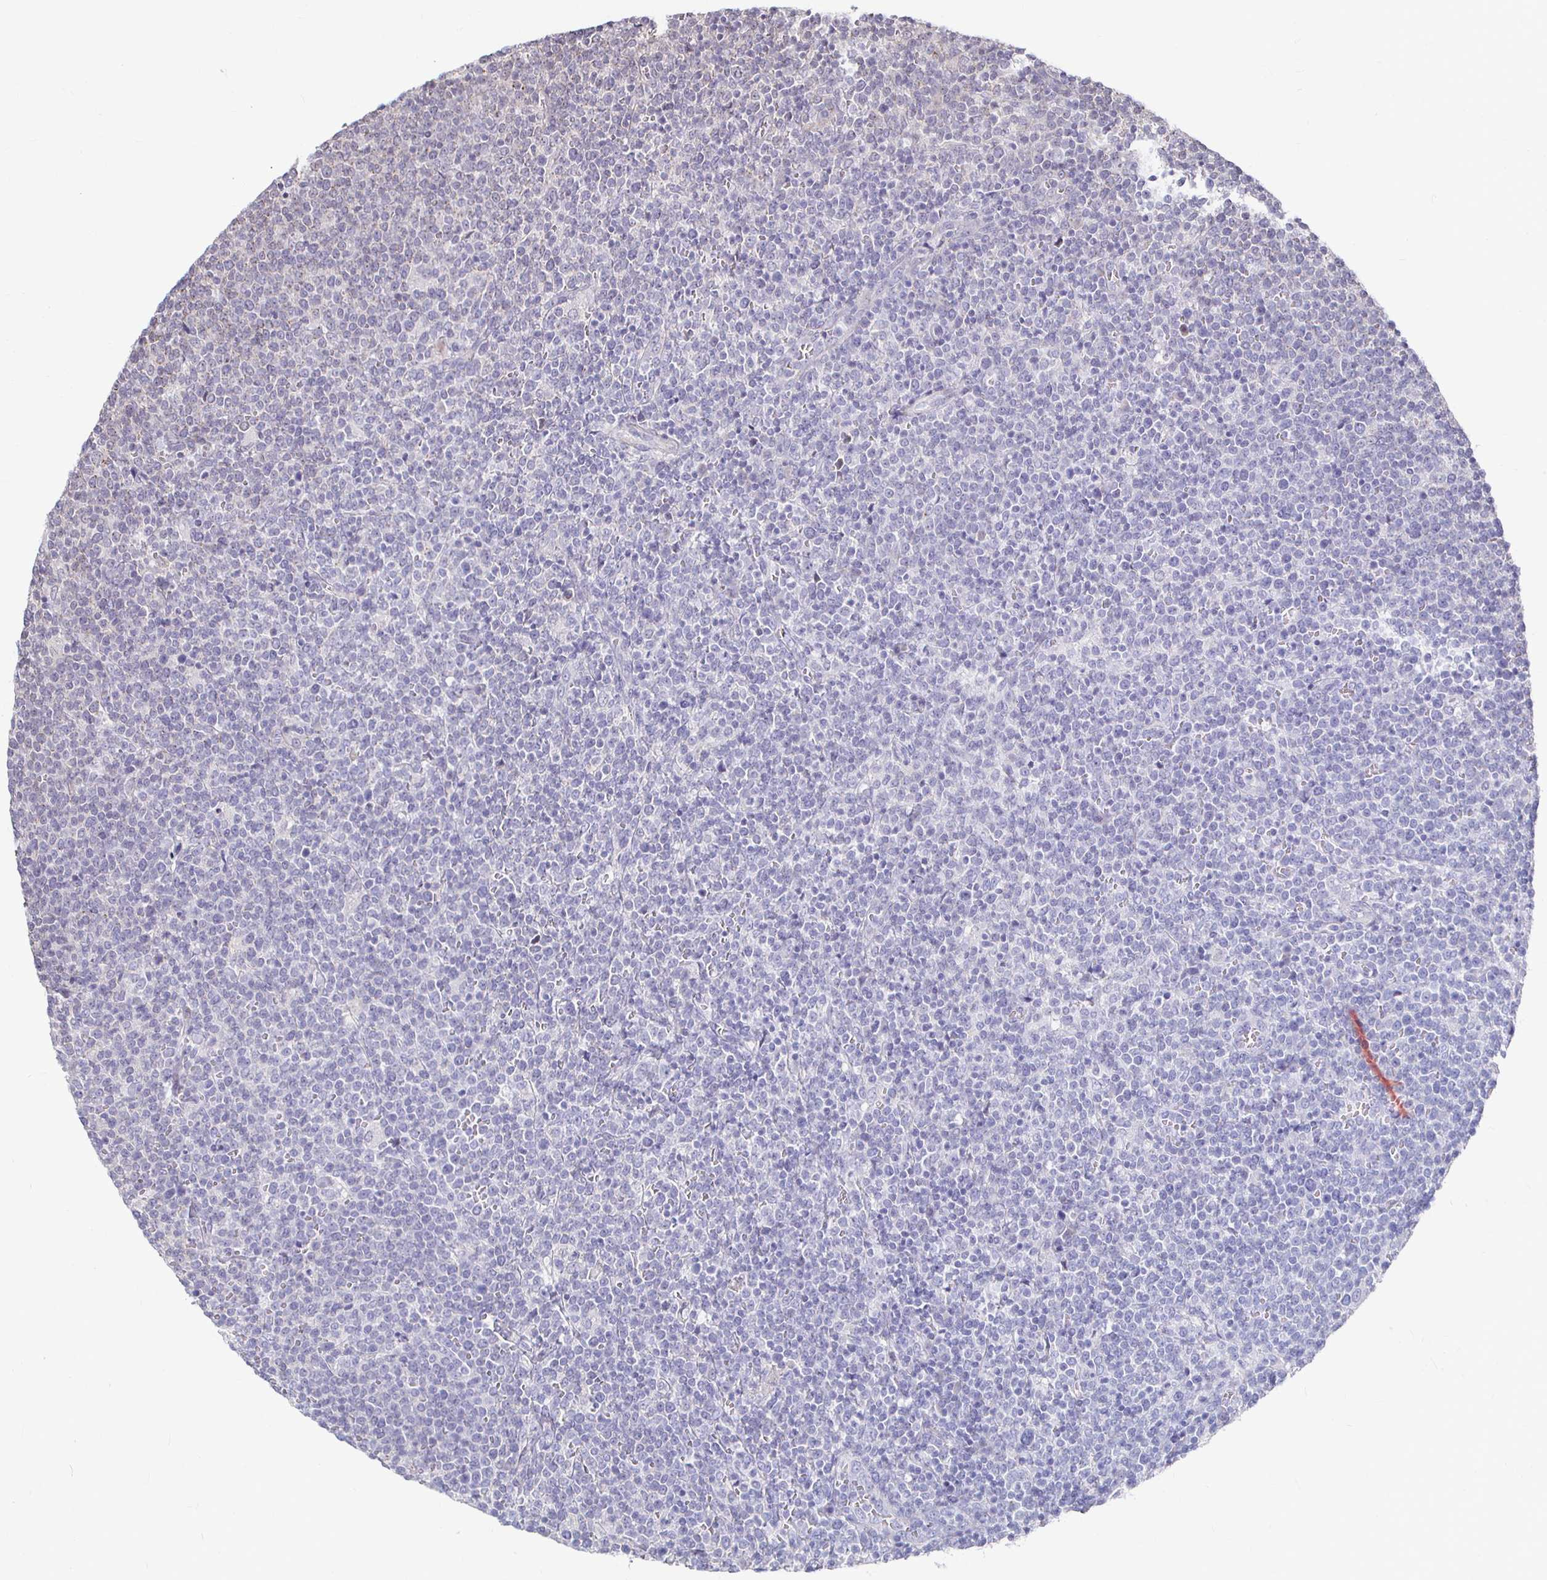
{"staining": {"intensity": "negative", "quantity": "none", "location": "none"}, "tissue": "lymphoma", "cell_type": "Tumor cells", "image_type": "cancer", "snomed": [{"axis": "morphology", "description": "Malignant lymphoma, non-Hodgkin's type, High grade"}, {"axis": "topography", "description": "Lymph node"}], "caption": "A micrograph of lymphoma stained for a protein shows no brown staining in tumor cells.", "gene": "CAPN11", "patient": {"sex": "male", "age": 61}}